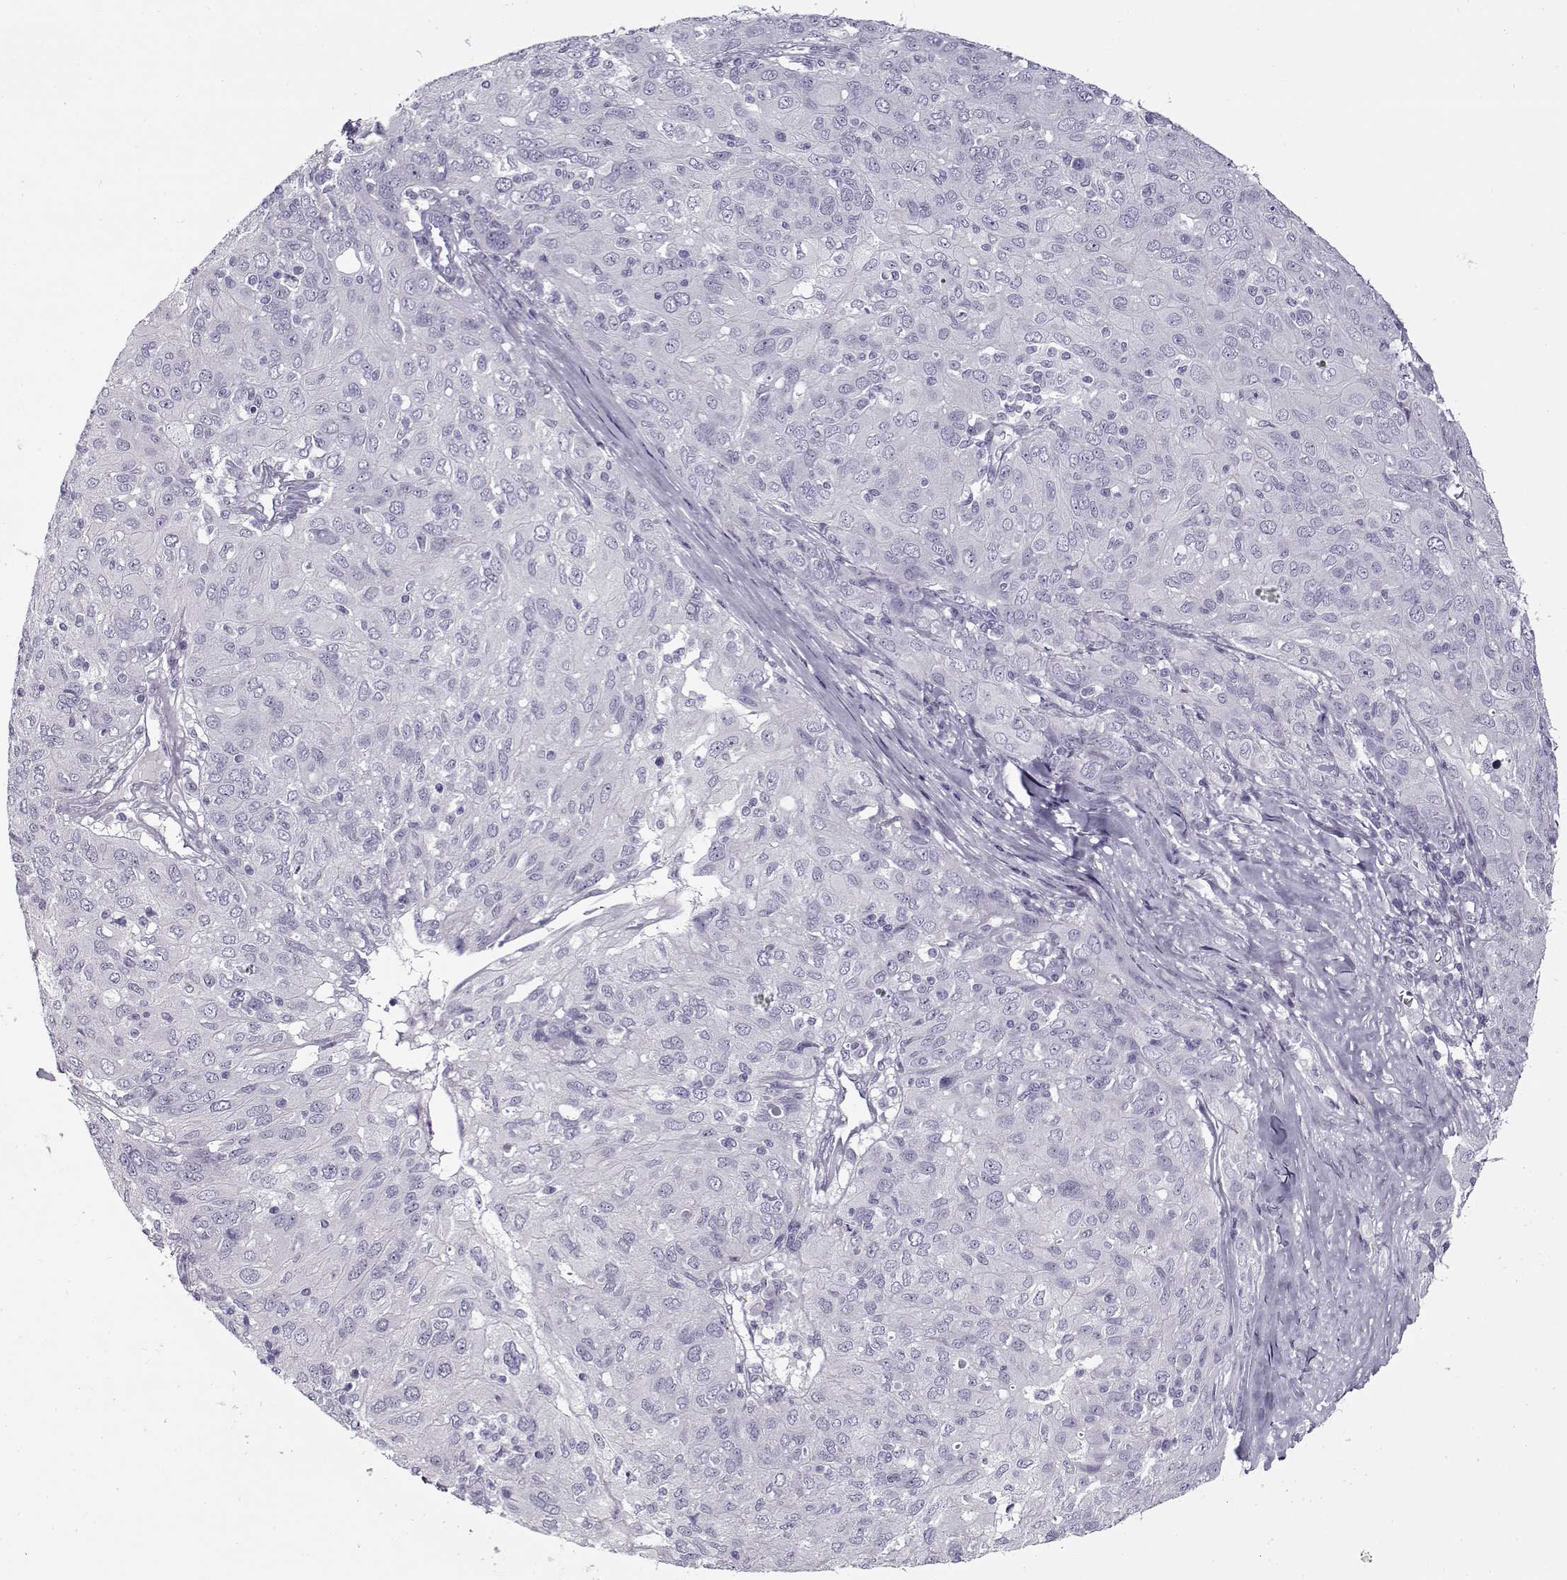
{"staining": {"intensity": "negative", "quantity": "none", "location": "none"}, "tissue": "ovarian cancer", "cell_type": "Tumor cells", "image_type": "cancer", "snomed": [{"axis": "morphology", "description": "Carcinoma, endometroid"}, {"axis": "topography", "description": "Ovary"}], "caption": "Tumor cells are negative for brown protein staining in endometroid carcinoma (ovarian).", "gene": "GAGE2A", "patient": {"sex": "female", "age": 50}}